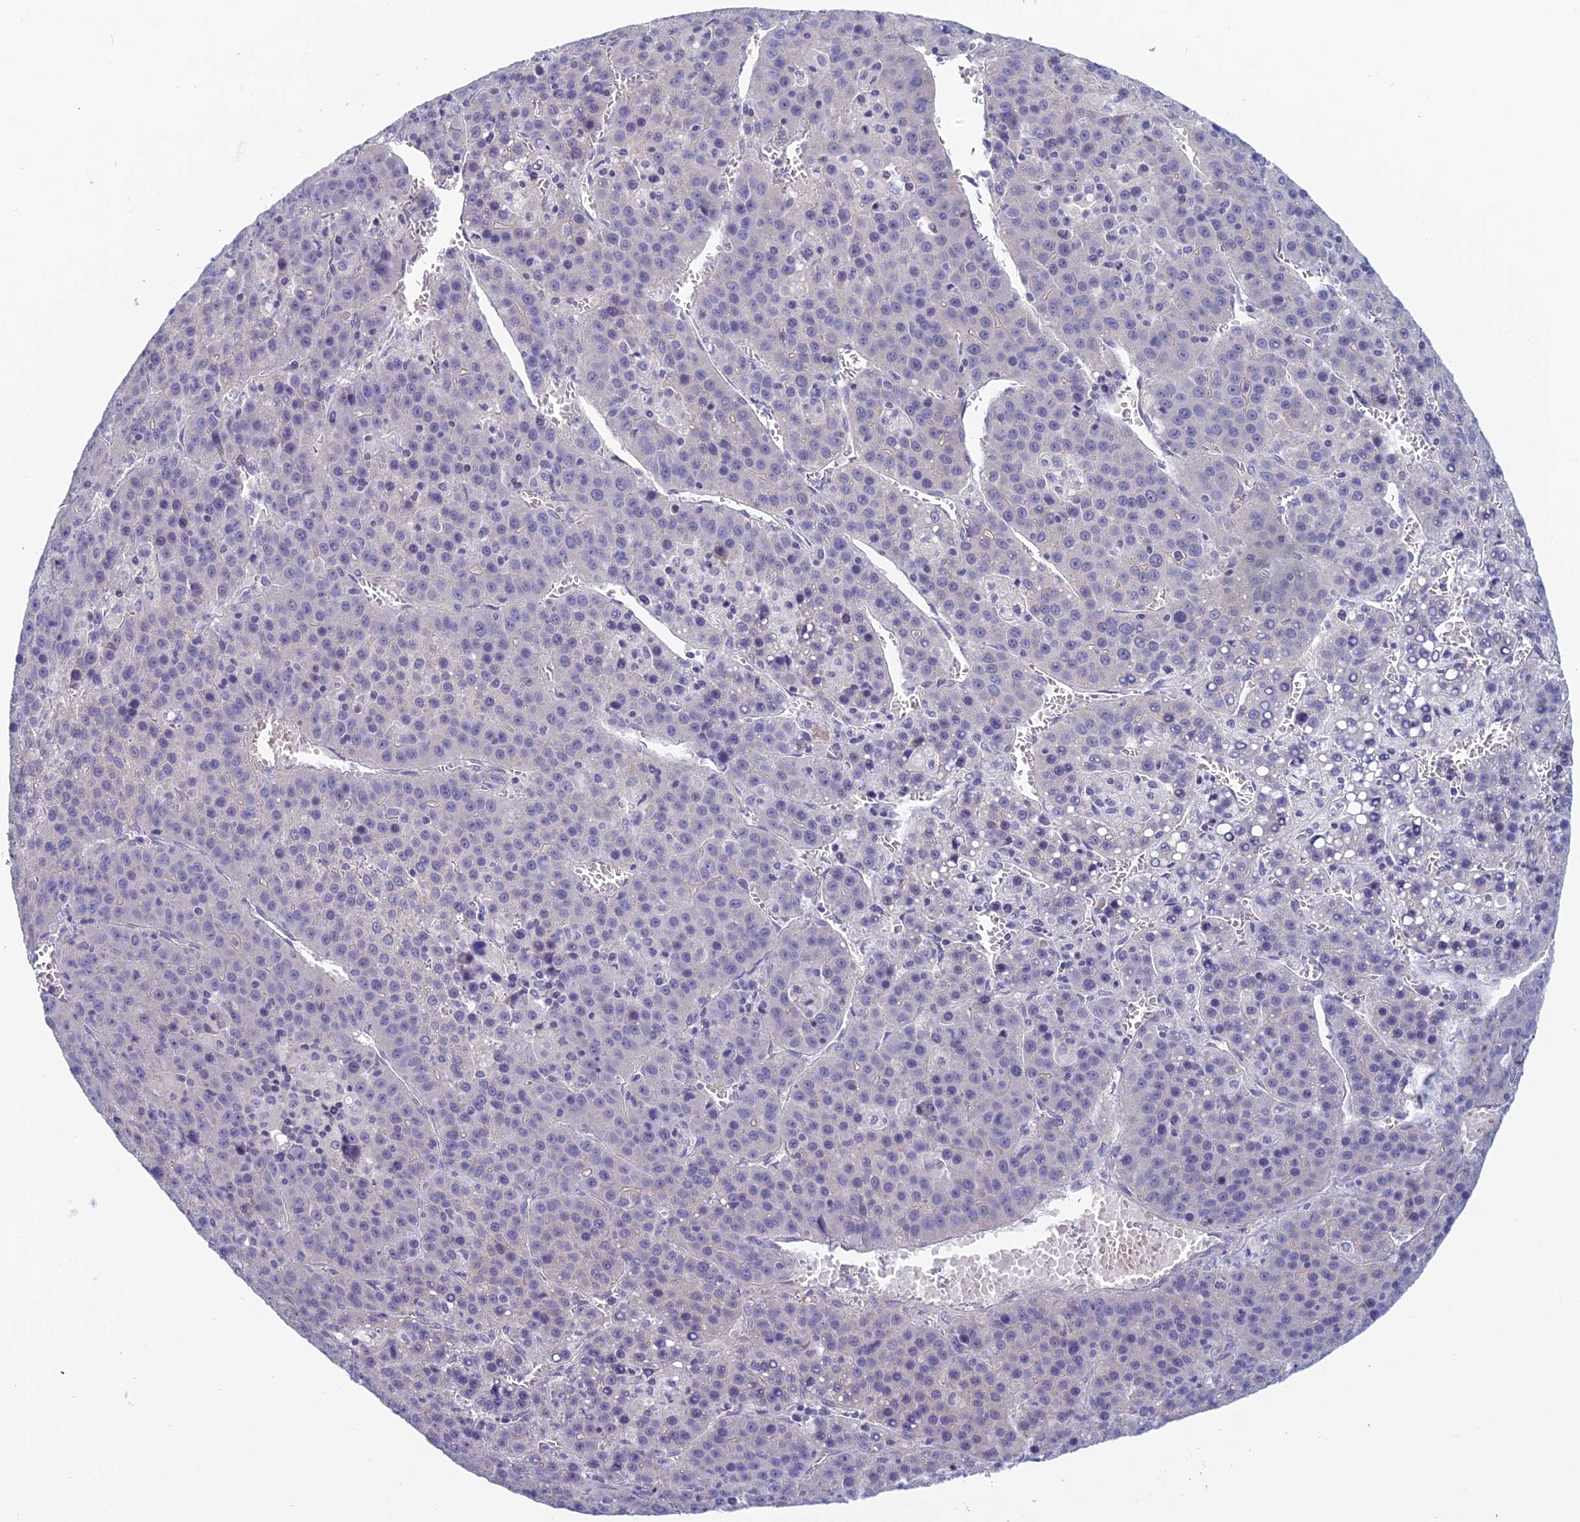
{"staining": {"intensity": "negative", "quantity": "none", "location": "none"}, "tissue": "liver cancer", "cell_type": "Tumor cells", "image_type": "cancer", "snomed": [{"axis": "morphology", "description": "Carcinoma, Hepatocellular, NOS"}, {"axis": "topography", "description": "Liver"}], "caption": "DAB (3,3'-diaminobenzidine) immunohistochemical staining of human liver cancer displays no significant positivity in tumor cells.", "gene": "RBM41", "patient": {"sex": "female", "age": 53}}